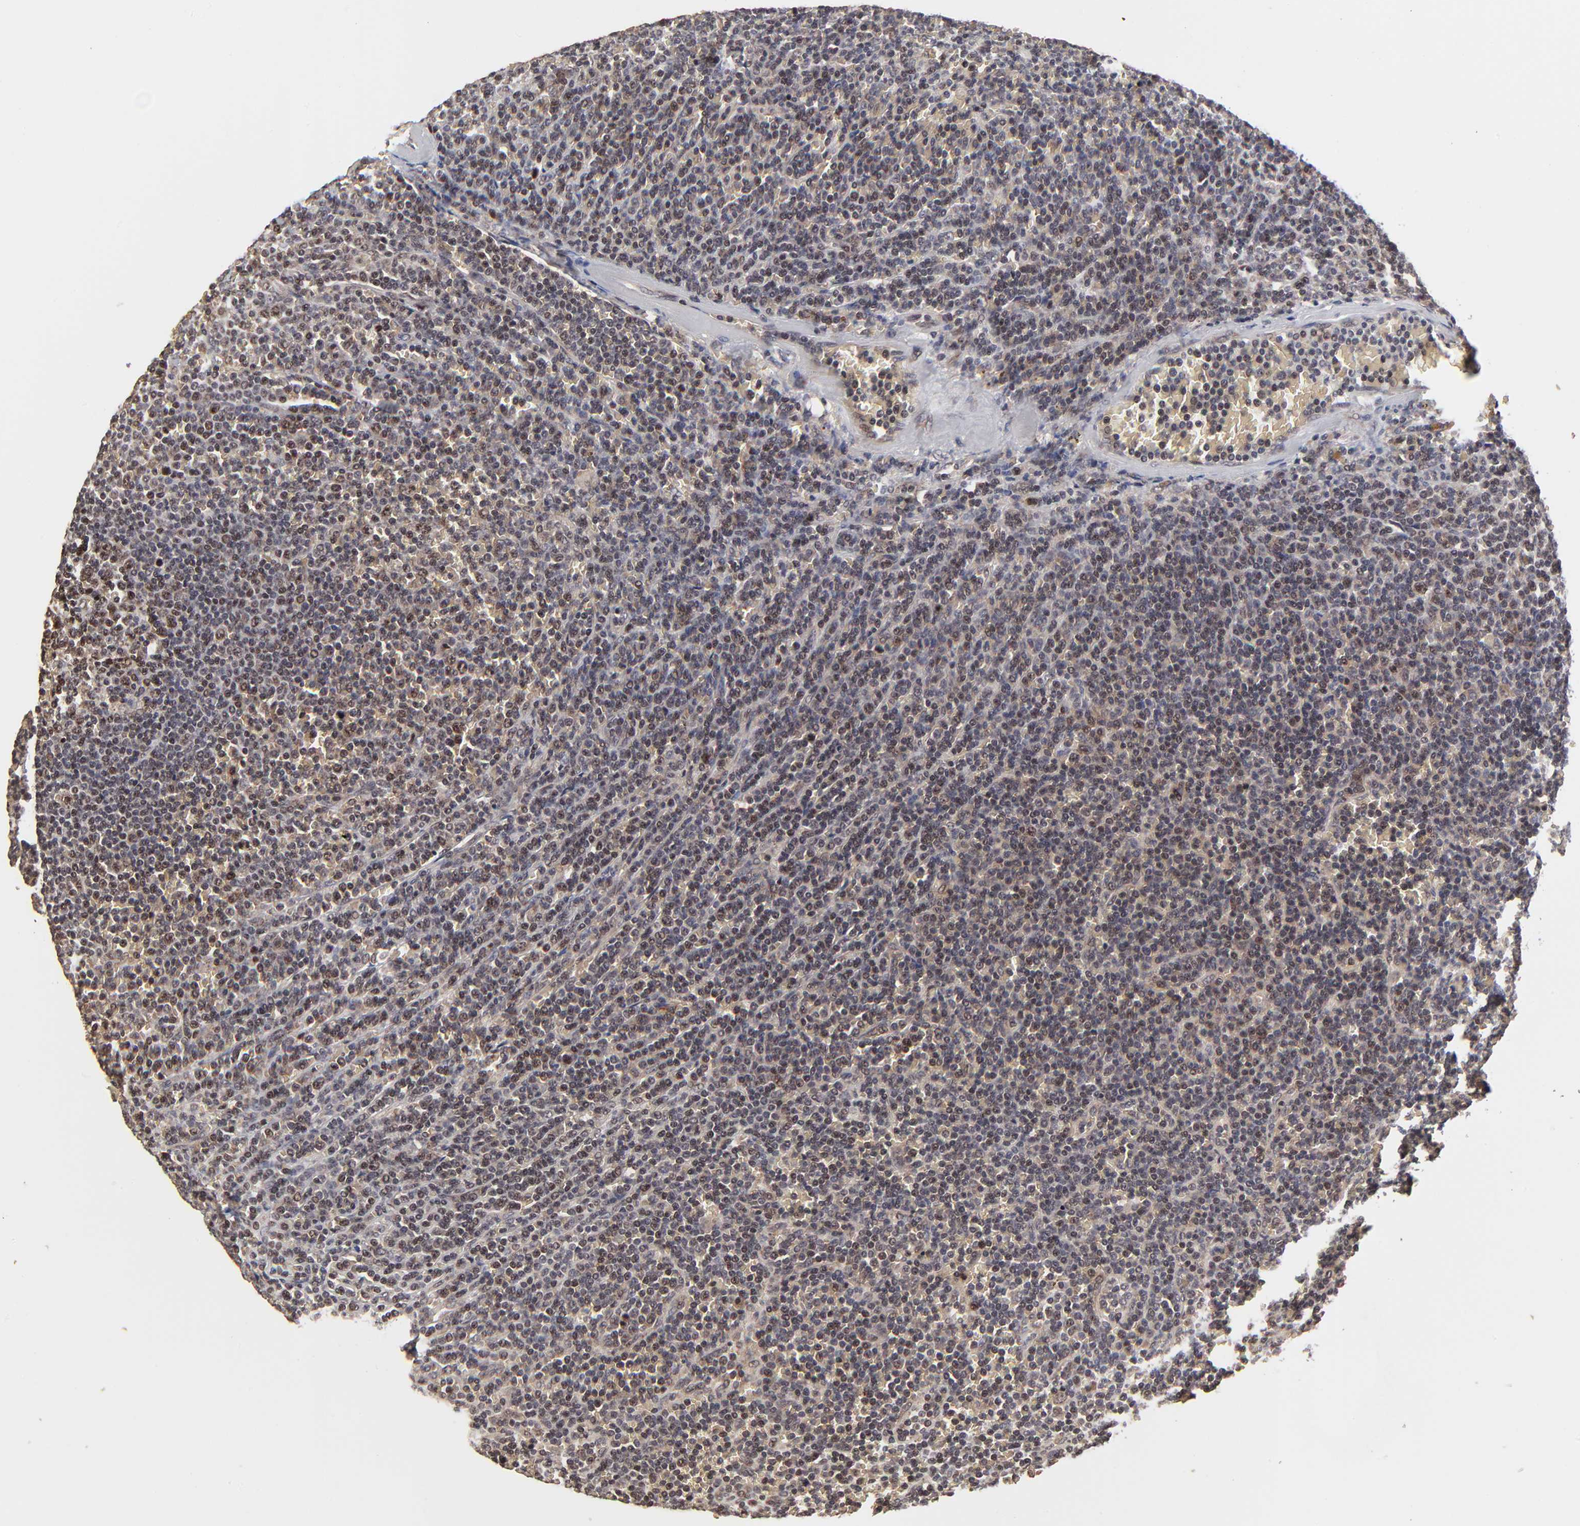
{"staining": {"intensity": "weak", "quantity": ">75%", "location": "cytoplasmic/membranous"}, "tissue": "lymphoma", "cell_type": "Tumor cells", "image_type": "cancer", "snomed": [{"axis": "morphology", "description": "Malignant lymphoma, non-Hodgkin's type, Low grade"}, {"axis": "topography", "description": "Spleen"}], "caption": "Immunohistochemistry (DAB (3,3'-diaminobenzidine)) staining of malignant lymphoma, non-Hodgkin's type (low-grade) reveals weak cytoplasmic/membranous protein positivity in approximately >75% of tumor cells.", "gene": "FRMD8", "patient": {"sex": "male", "age": 80}}